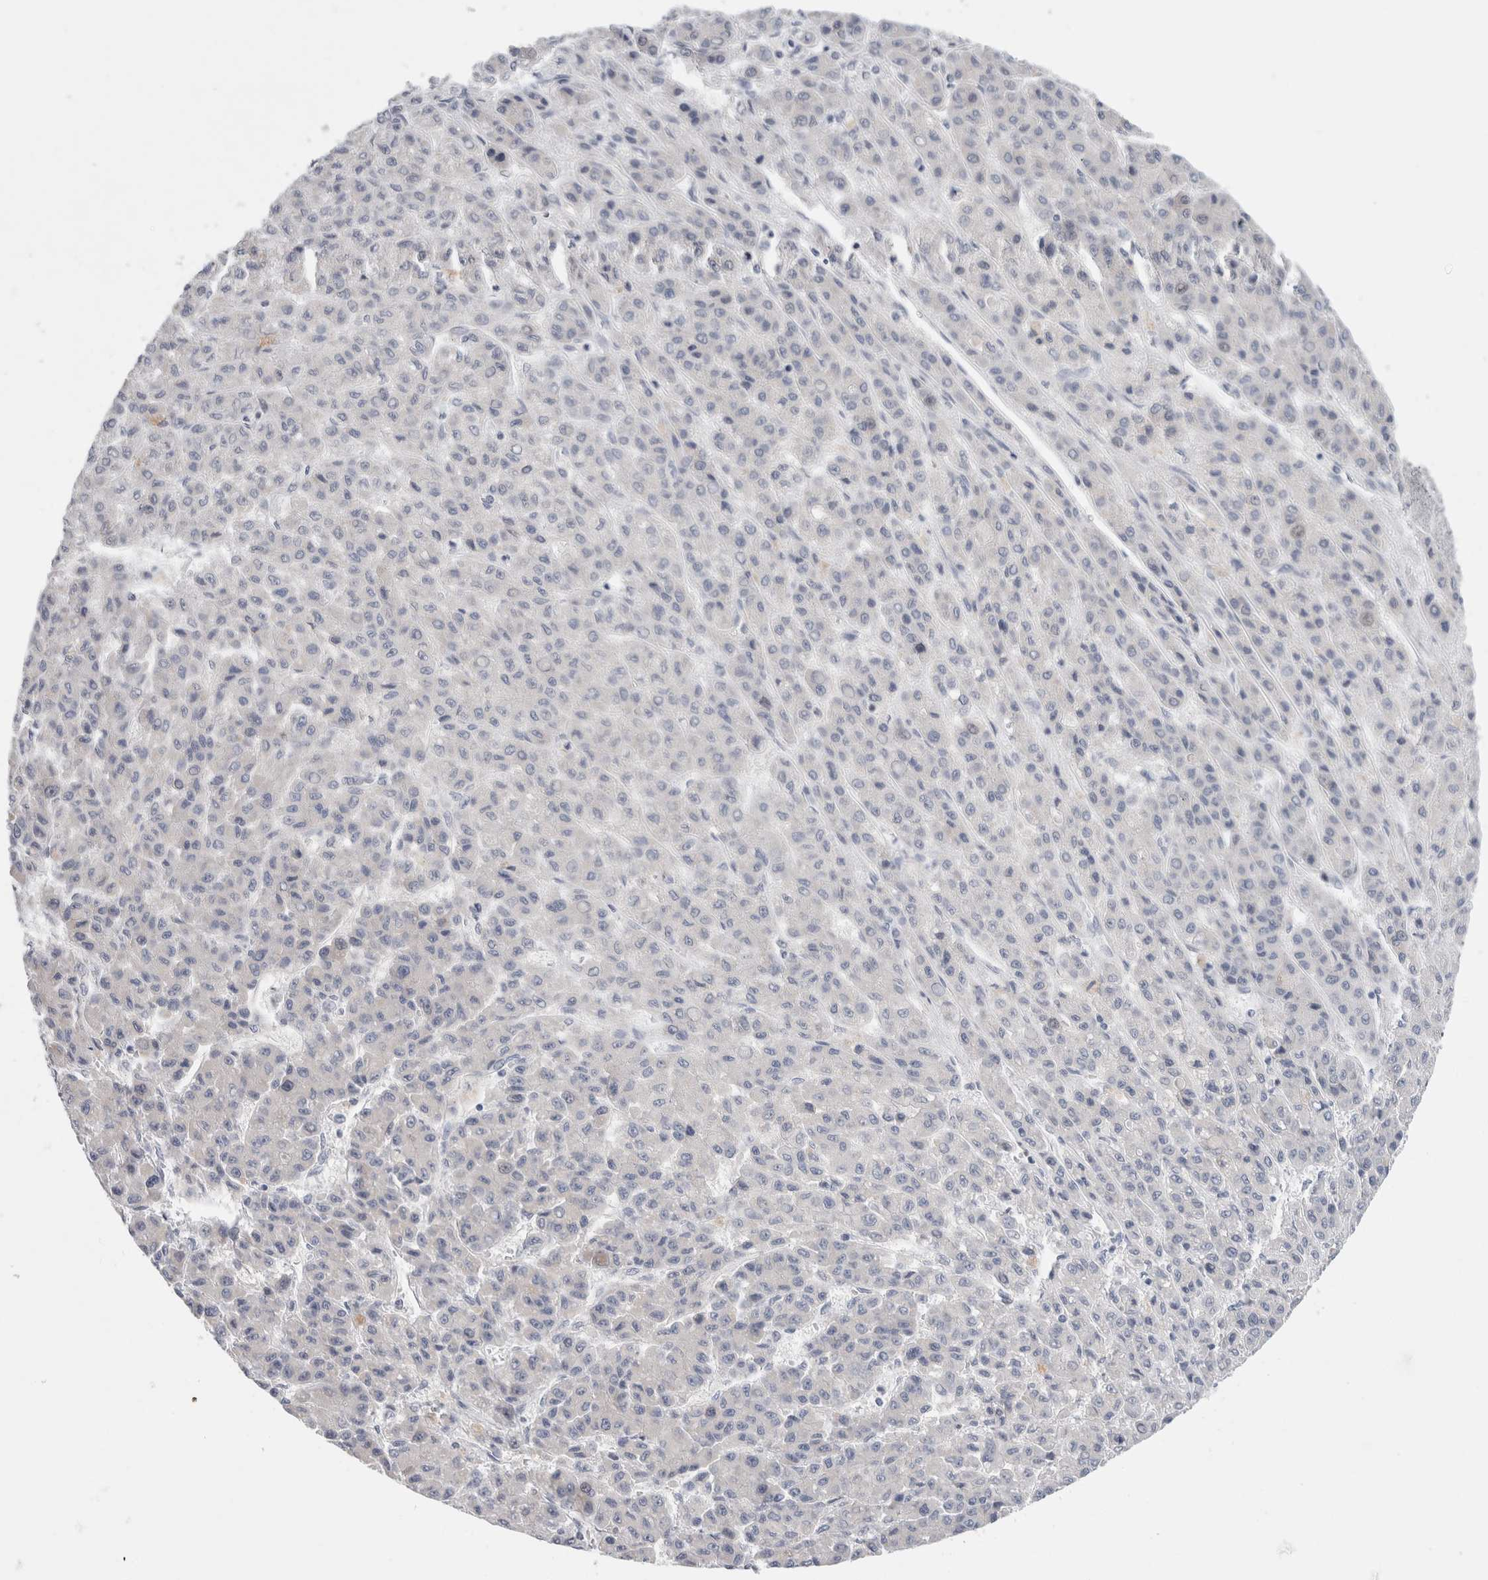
{"staining": {"intensity": "negative", "quantity": "none", "location": "none"}, "tissue": "liver cancer", "cell_type": "Tumor cells", "image_type": "cancer", "snomed": [{"axis": "morphology", "description": "Carcinoma, Hepatocellular, NOS"}, {"axis": "topography", "description": "Liver"}], "caption": "DAB (3,3'-diaminobenzidine) immunohistochemical staining of hepatocellular carcinoma (liver) reveals no significant staining in tumor cells.", "gene": "KNL1", "patient": {"sex": "male", "age": 70}}